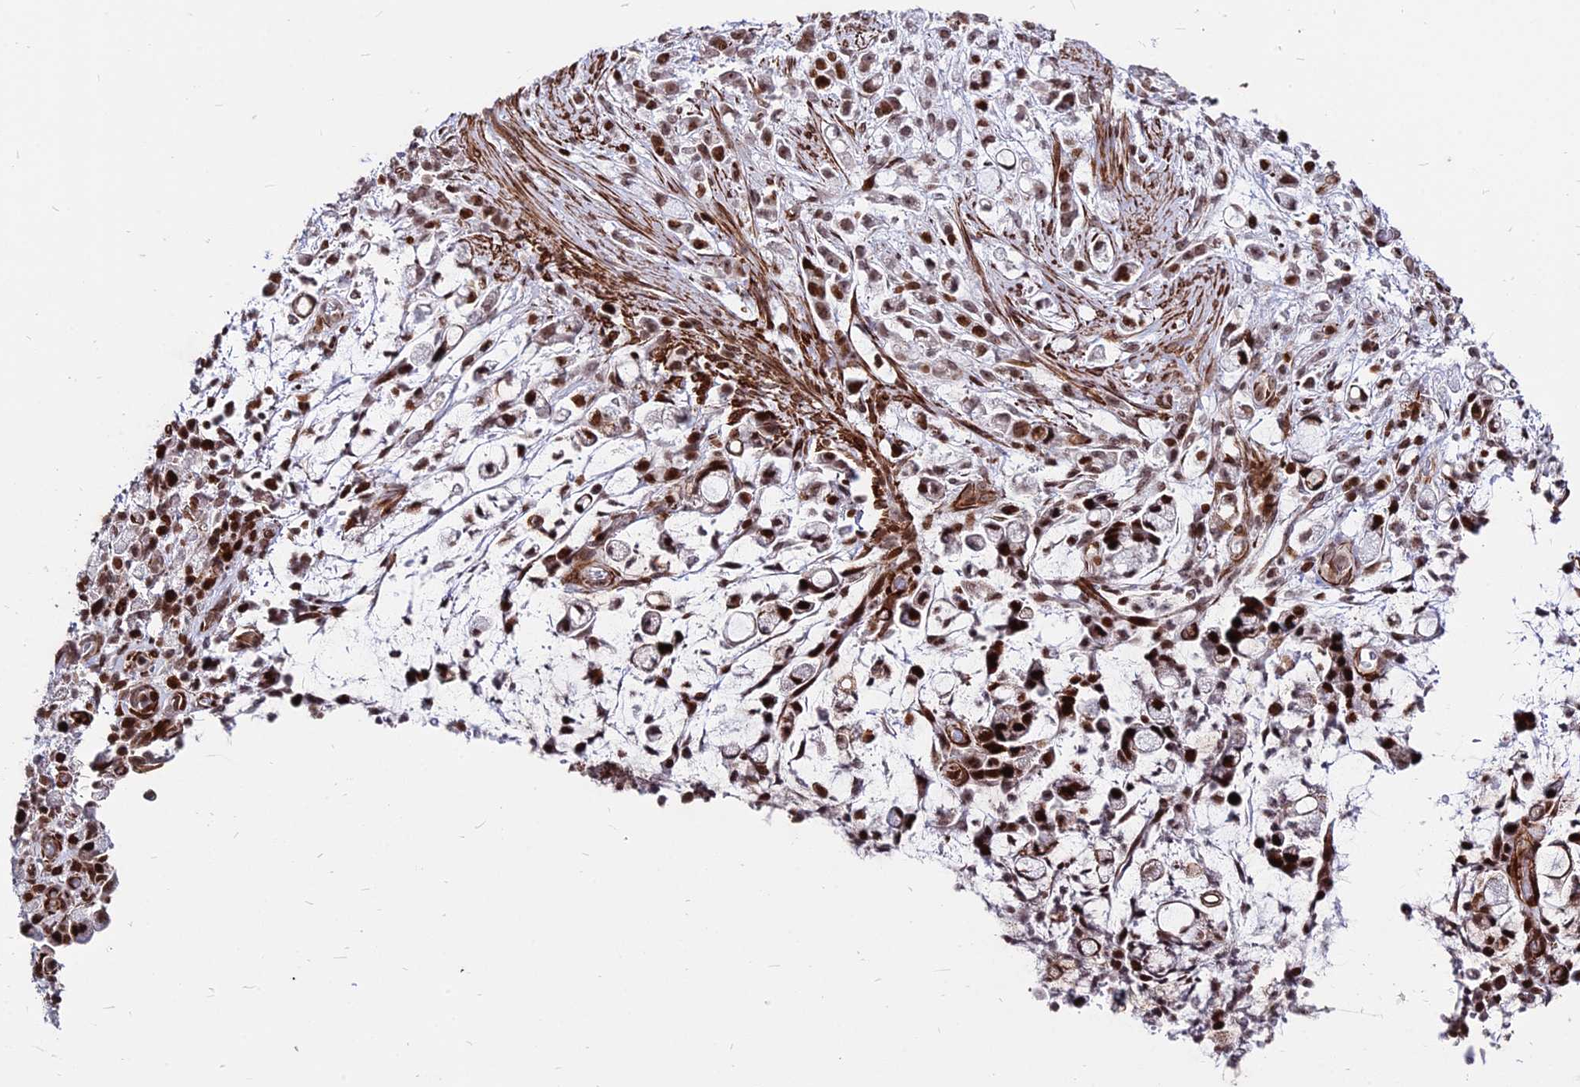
{"staining": {"intensity": "moderate", "quantity": ">75%", "location": "nuclear"}, "tissue": "stomach cancer", "cell_type": "Tumor cells", "image_type": "cancer", "snomed": [{"axis": "morphology", "description": "Adenocarcinoma, NOS"}, {"axis": "topography", "description": "Stomach"}], "caption": "The micrograph demonstrates a brown stain indicating the presence of a protein in the nuclear of tumor cells in adenocarcinoma (stomach).", "gene": "NYAP2", "patient": {"sex": "female", "age": 60}}